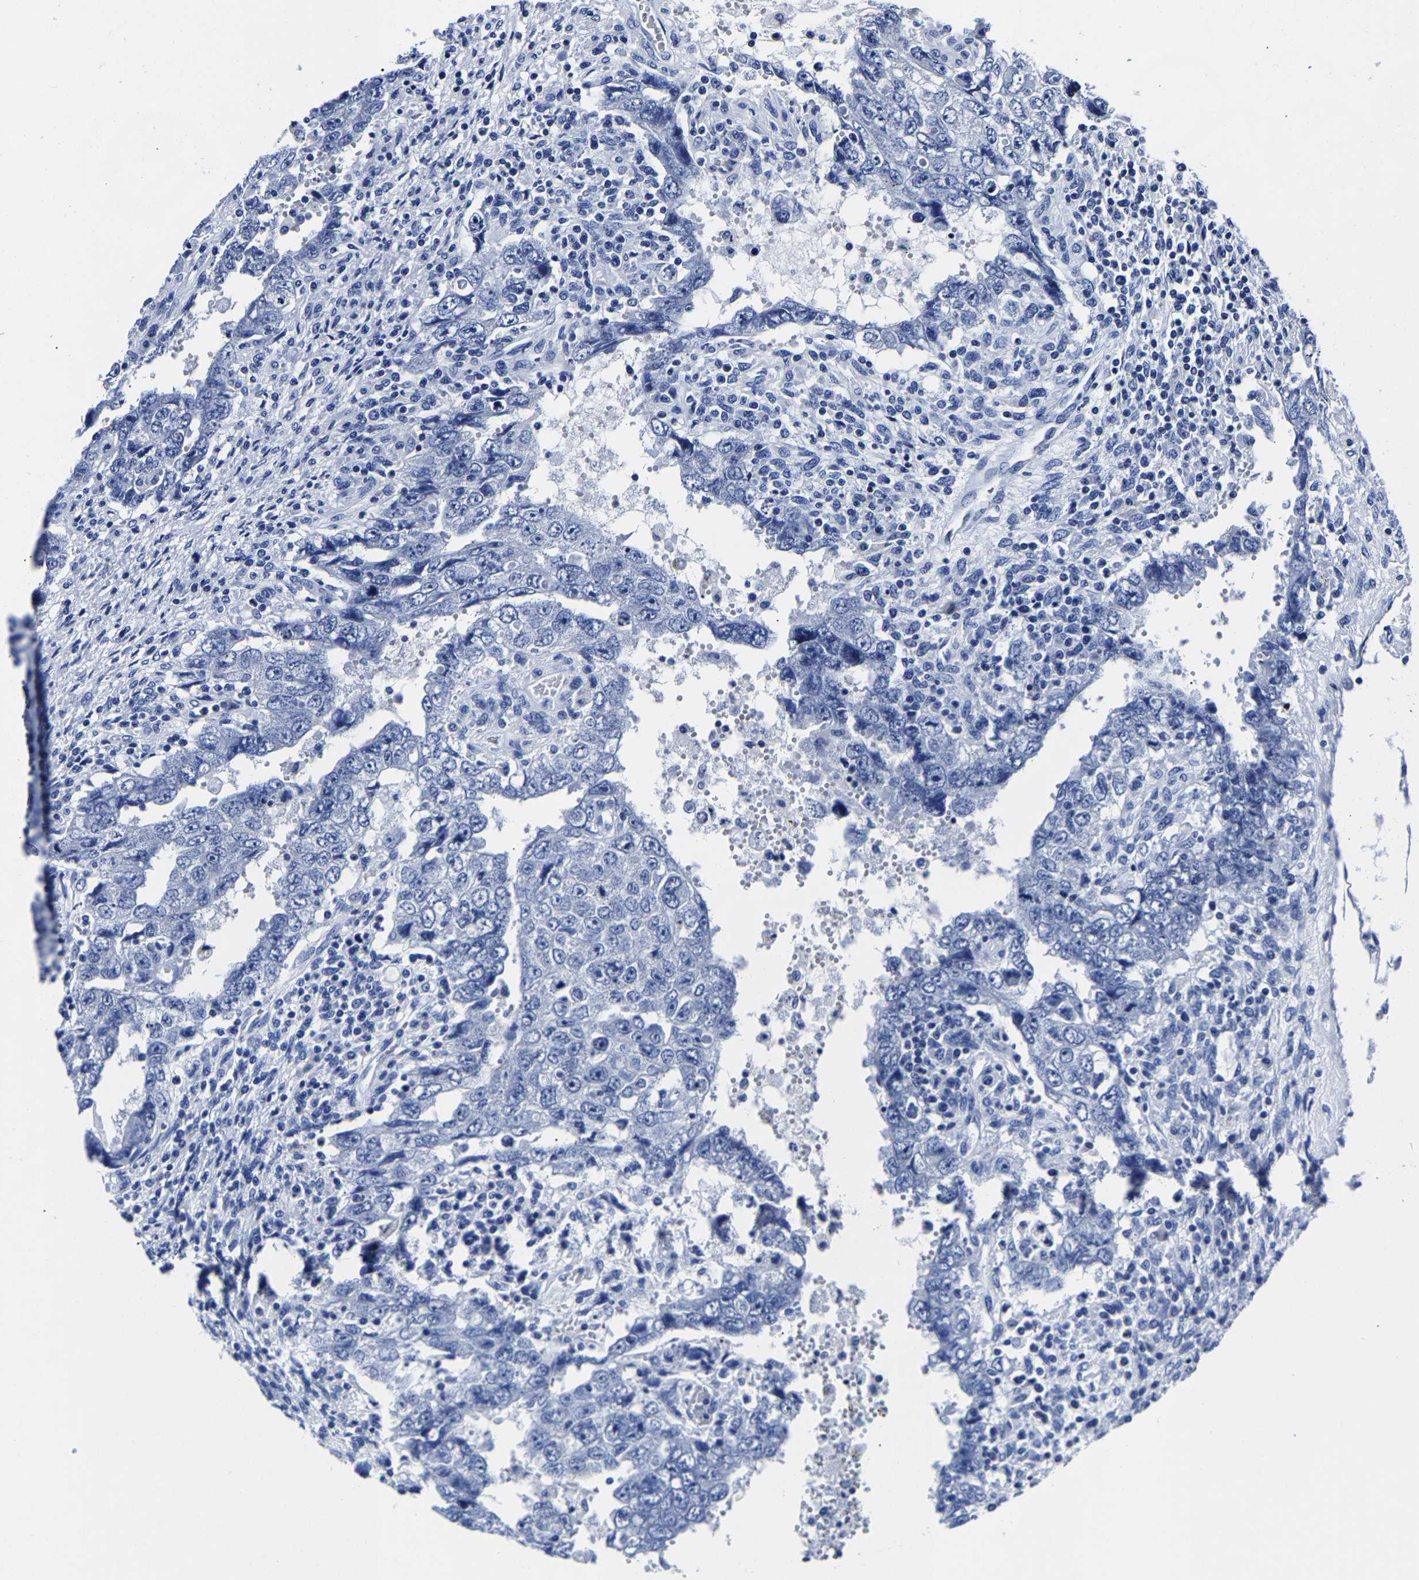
{"staining": {"intensity": "negative", "quantity": "none", "location": "none"}, "tissue": "testis cancer", "cell_type": "Tumor cells", "image_type": "cancer", "snomed": [{"axis": "morphology", "description": "Carcinoma, Embryonal, NOS"}, {"axis": "topography", "description": "Testis"}], "caption": "High magnification brightfield microscopy of testis cancer (embryonal carcinoma) stained with DAB (brown) and counterstained with hematoxylin (blue): tumor cells show no significant positivity. (DAB (3,3'-diaminobenzidine) immunohistochemistry (IHC) with hematoxylin counter stain).", "gene": "CPA2", "patient": {"sex": "male", "age": 26}}